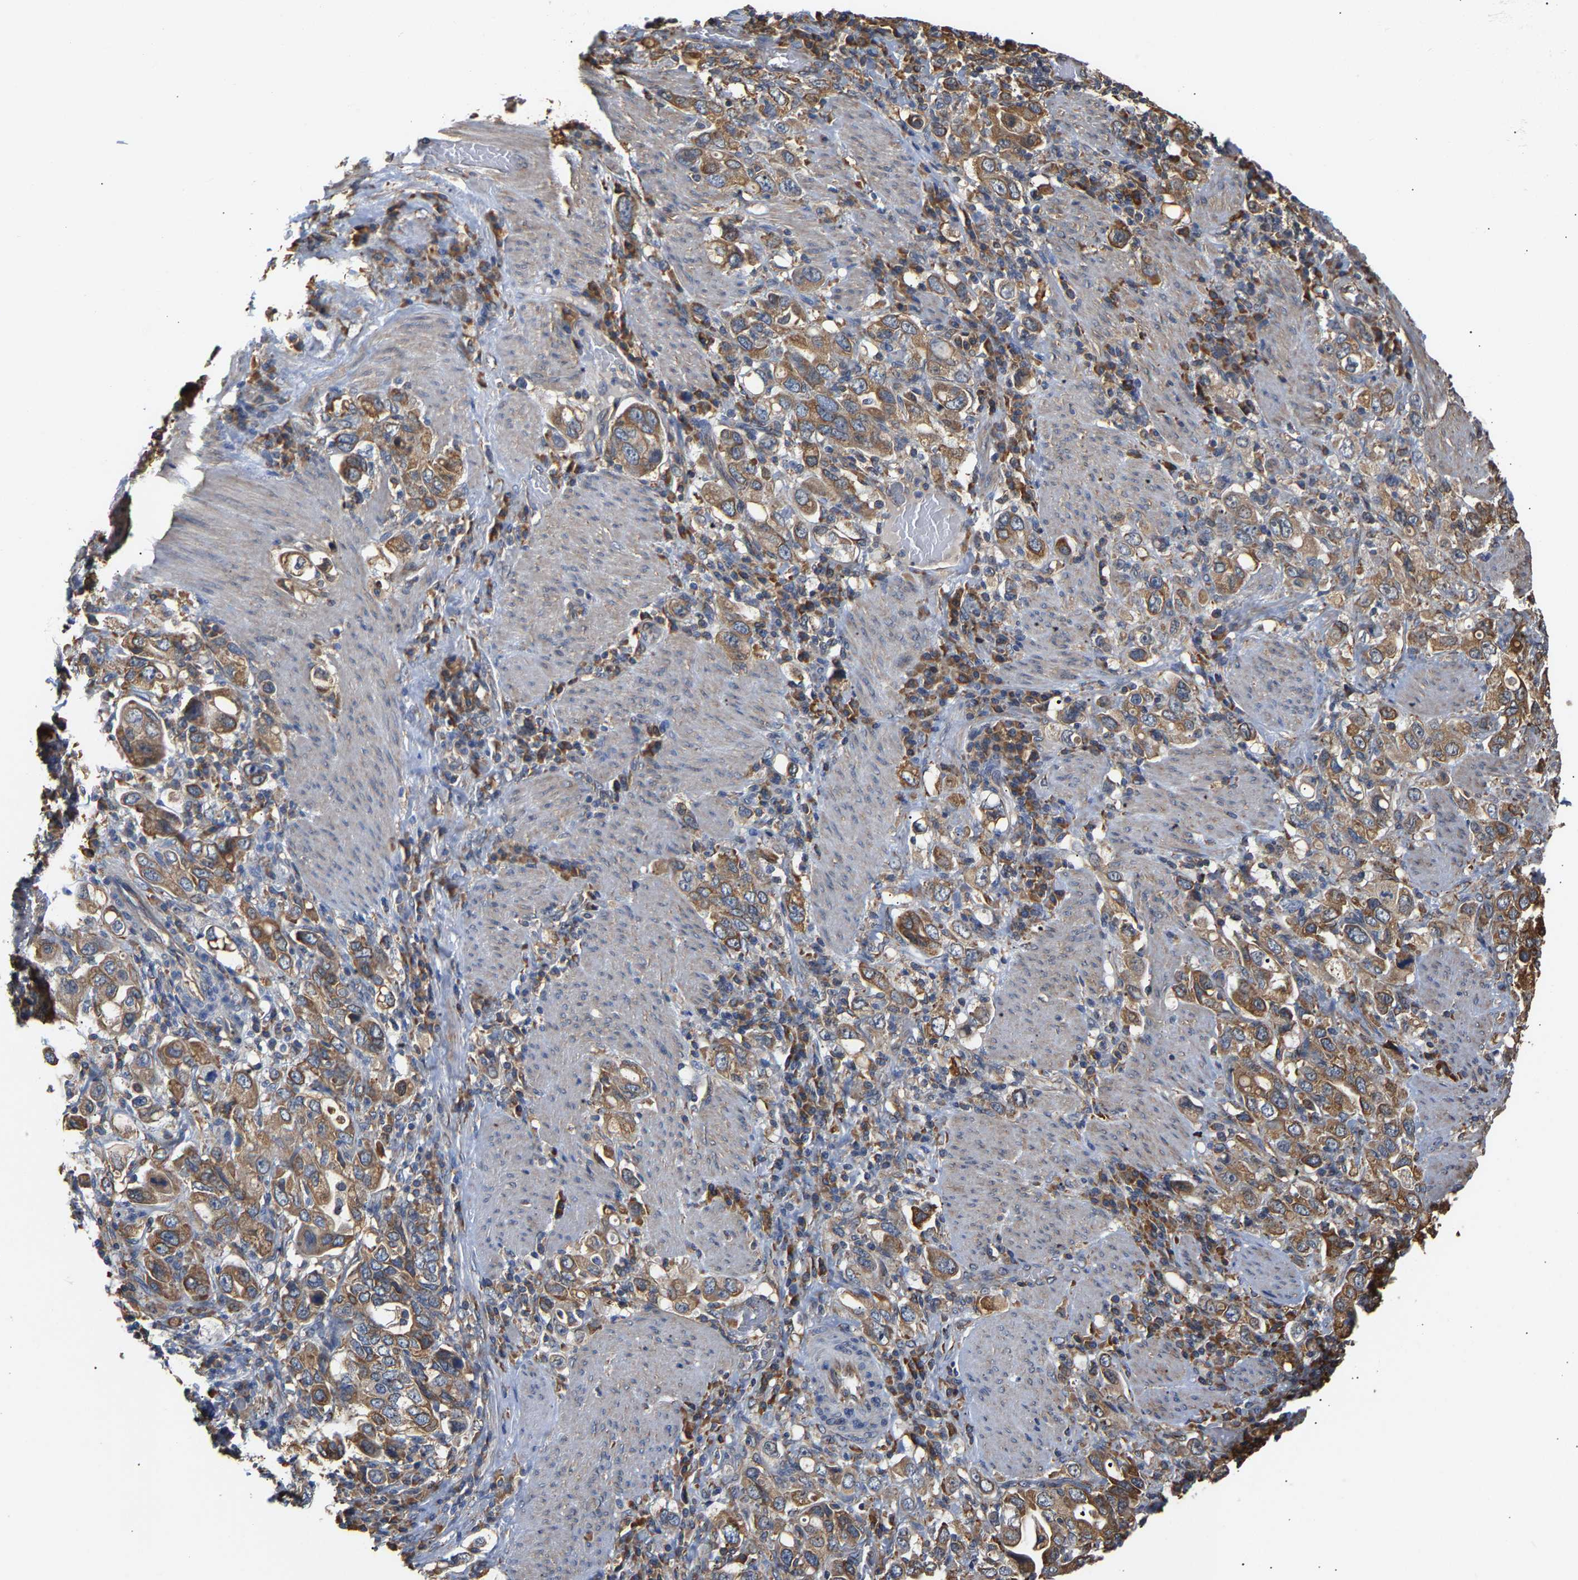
{"staining": {"intensity": "moderate", "quantity": ">75%", "location": "cytoplasmic/membranous"}, "tissue": "stomach cancer", "cell_type": "Tumor cells", "image_type": "cancer", "snomed": [{"axis": "morphology", "description": "Adenocarcinoma, NOS"}, {"axis": "topography", "description": "Stomach, upper"}], "caption": "Immunohistochemistry staining of stomach cancer, which displays medium levels of moderate cytoplasmic/membranous expression in approximately >75% of tumor cells indicating moderate cytoplasmic/membranous protein staining. The staining was performed using DAB (3,3'-diaminobenzidine) (brown) for protein detection and nuclei were counterstained in hematoxylin (blue).", "gene": "ARAP1", "patient": {"sex": "male", "age": 62}}